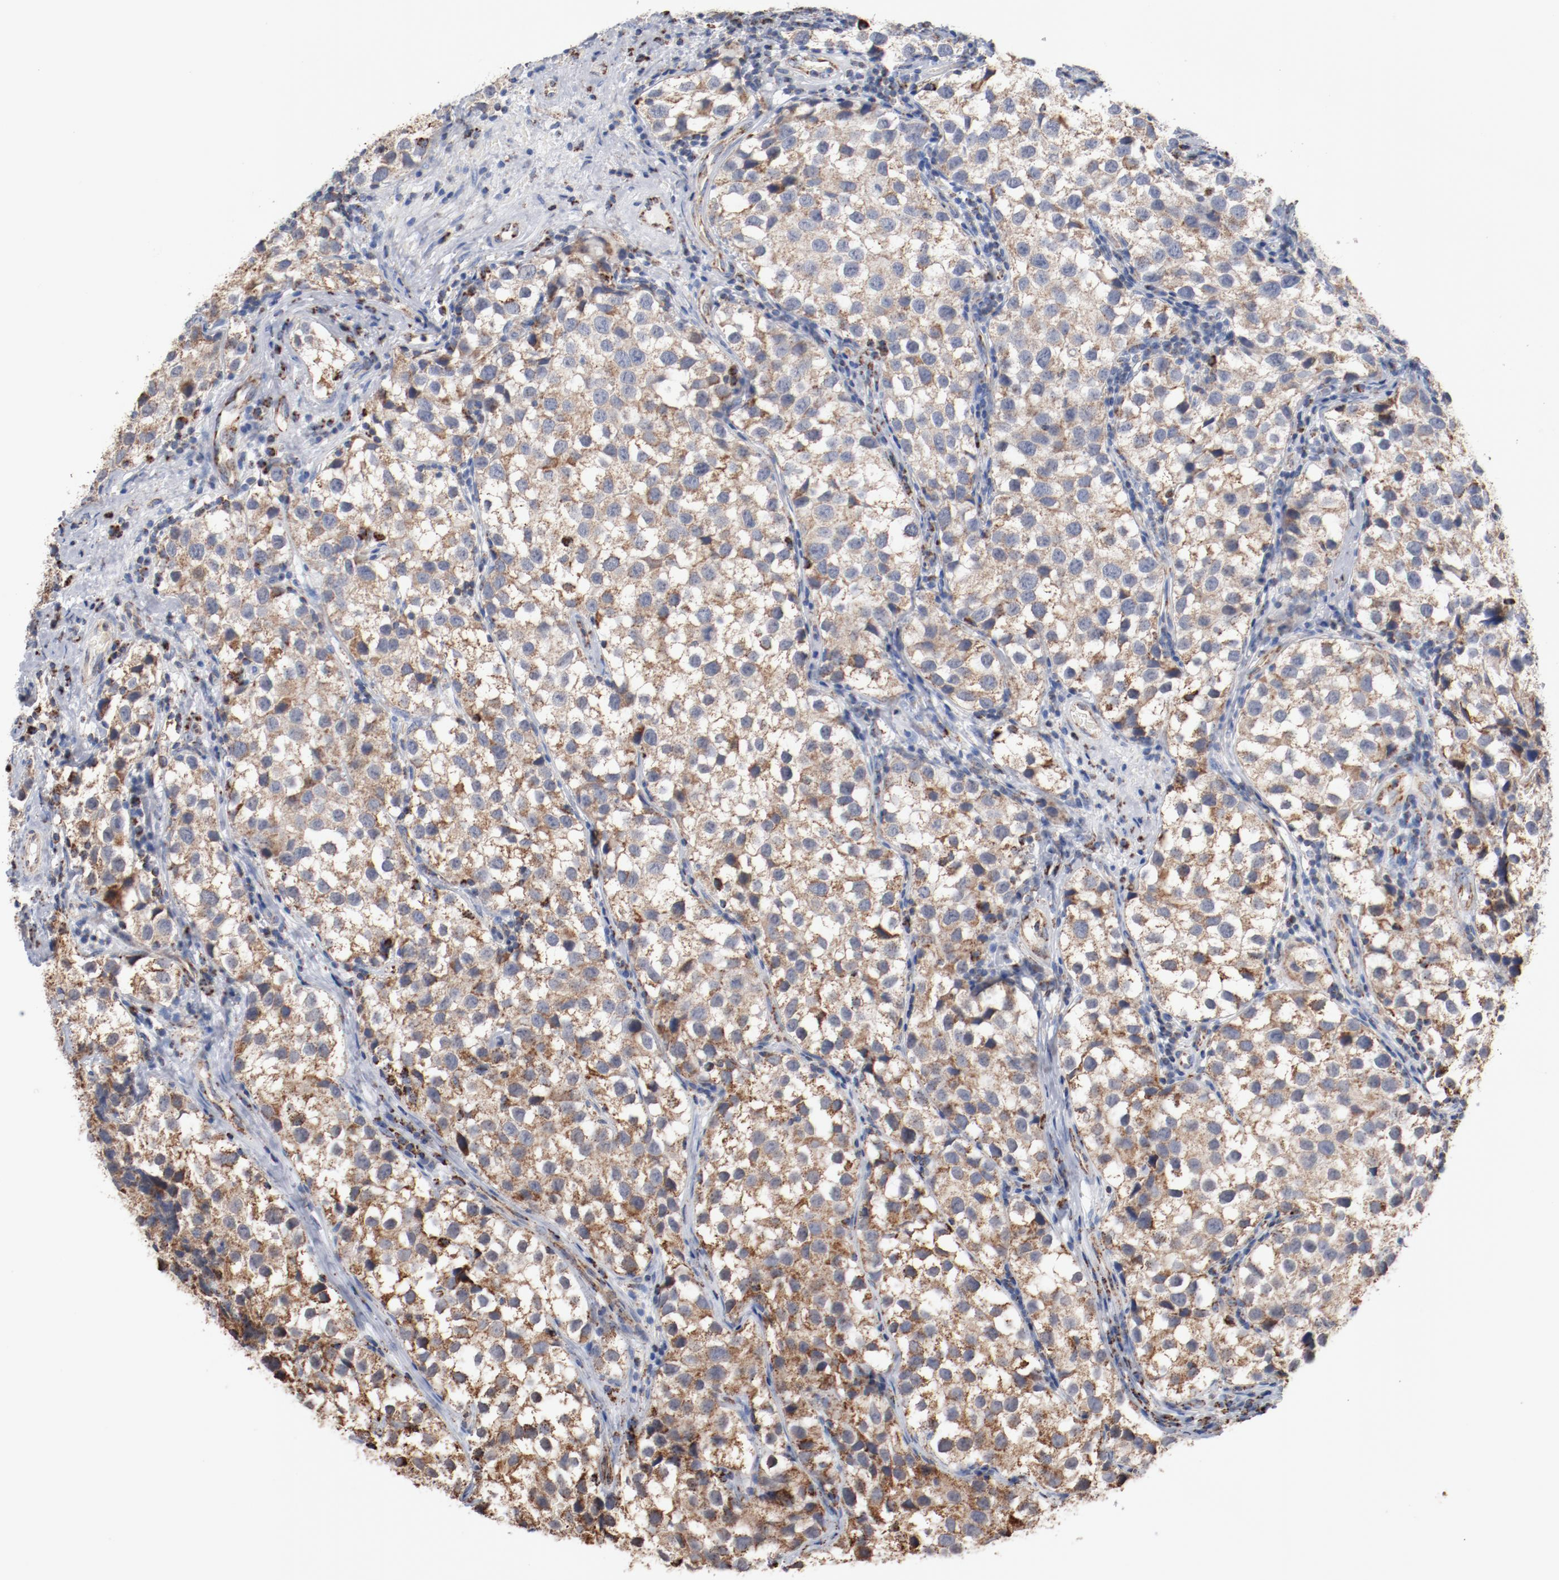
{"staining": {"intensity": "moderate", "quantity": ">75%", "location": "cytoplasmic/membranous"}, "tissue": "testis cancer", "cell_type": "Tumor cells", "image_type": "cancer", "snomed": [{"axis": "morphology", "description": "Seminoma, NOS"}, {"axis": "topography", "description": "Testis"}], "caption": "Tumor cells demonstrate medium levels of moderate cytoplasmic/membranous expression in about >75% of cells in human testis cancer.", "gene": "NDUFS4", "patient": {"sex": "male", "age": 39}}